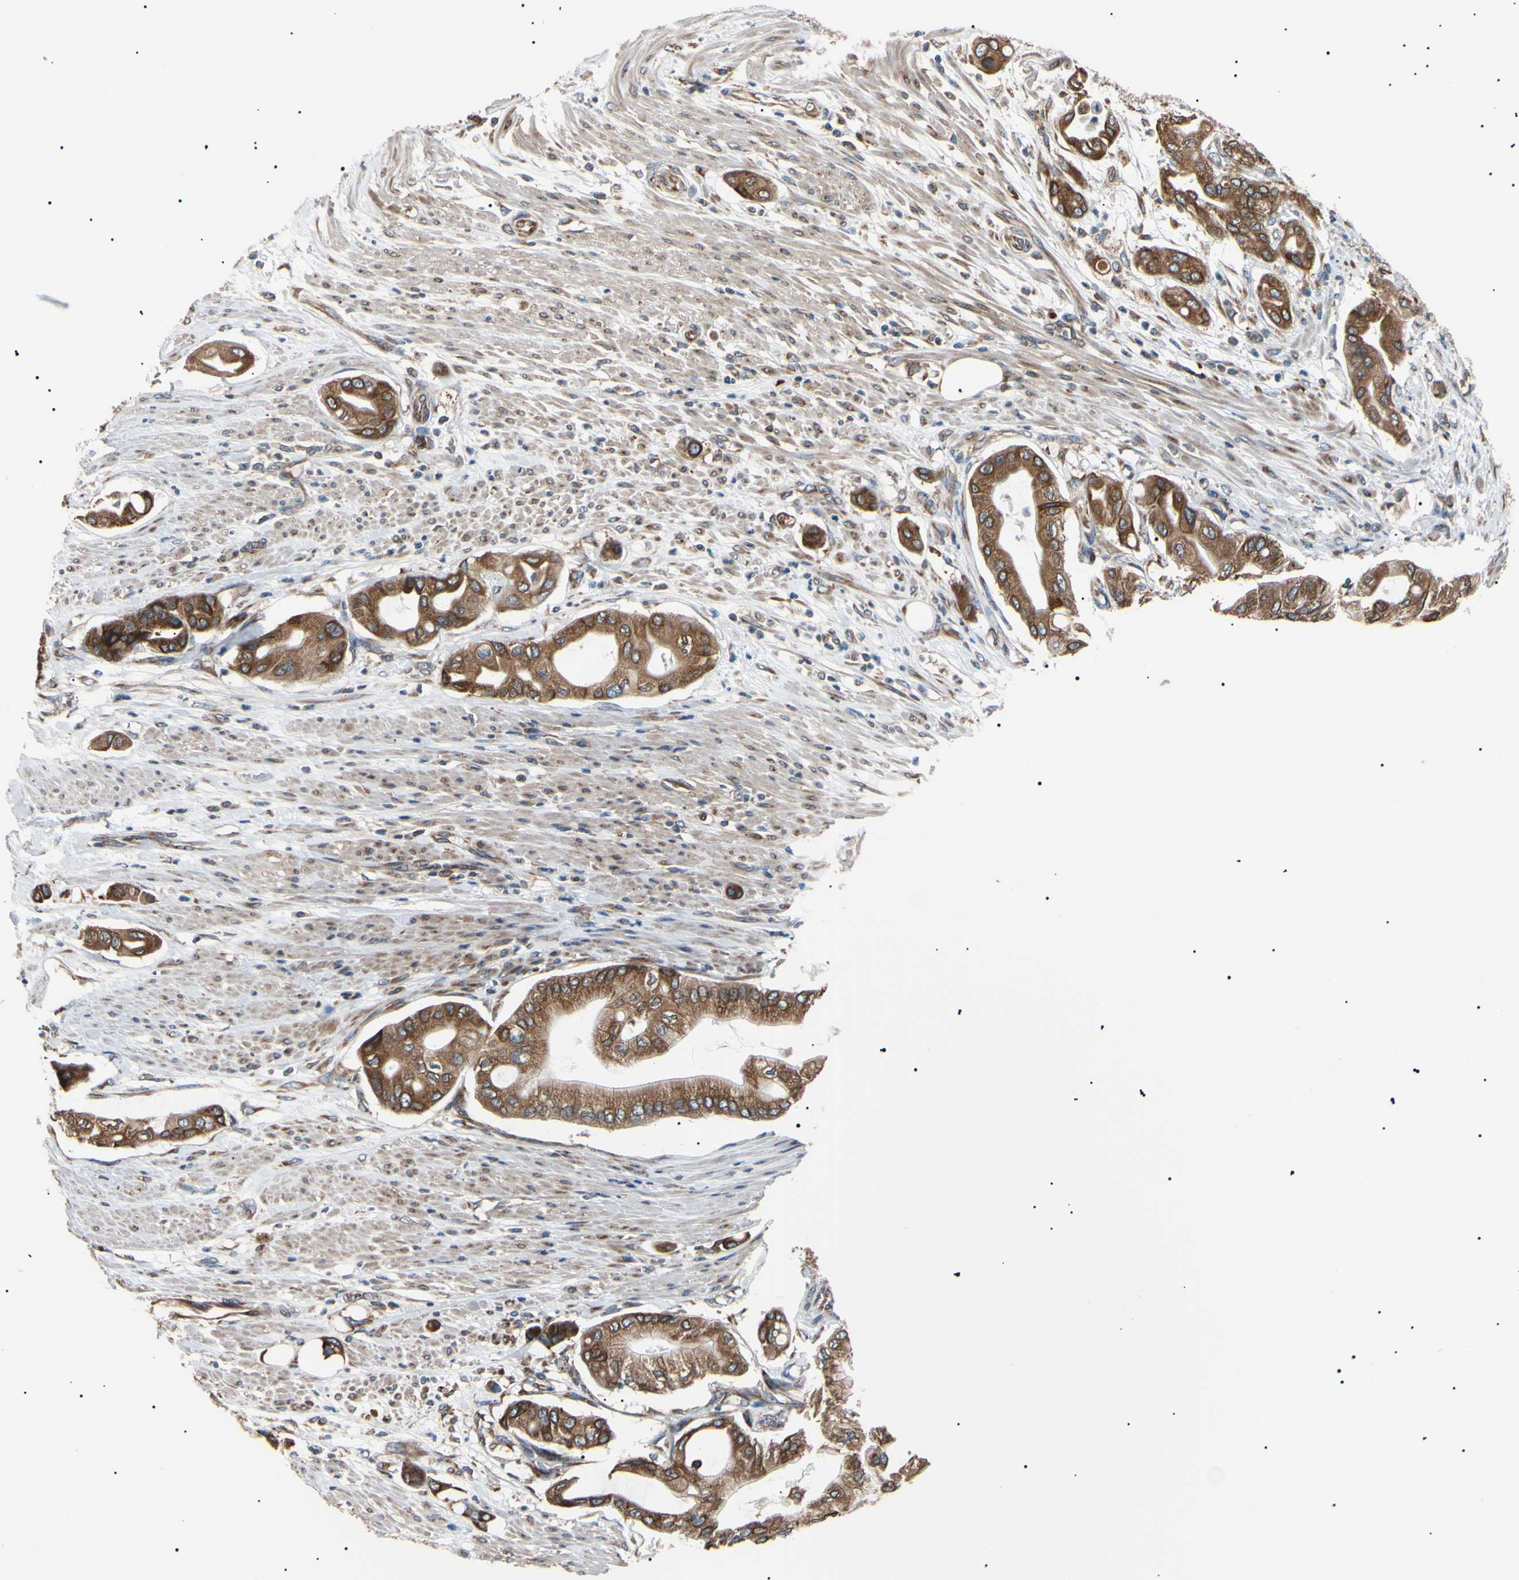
{"staining": {"intensity": "strong", "quantity": ">75%", "location": "cytoplasmic/membranous"}, "tissue": "pancreatic cancer", "cell_type": "Tumor cells", "image_type": "cancer", "snomed": [{"axis": "morphology", "description": "Adenocarcinoma, NOS"}, {"axis": "morphology", "description": "Adenocarcinoma, metastatic, NOS"}, {"axis": "topography", "description": "Lymph node"}, {"axis": "topography", "description": "Pancreas"}, {"axis": "topography", "description": "Duodenum"}], "caption": "Human pancreatic cancer (metastatic adenocarcinoma) stained with a protein marker reveals strong staining in tumor cells.", "gene": "VAPA", "patient": {"sex": "female", "age": 64}}